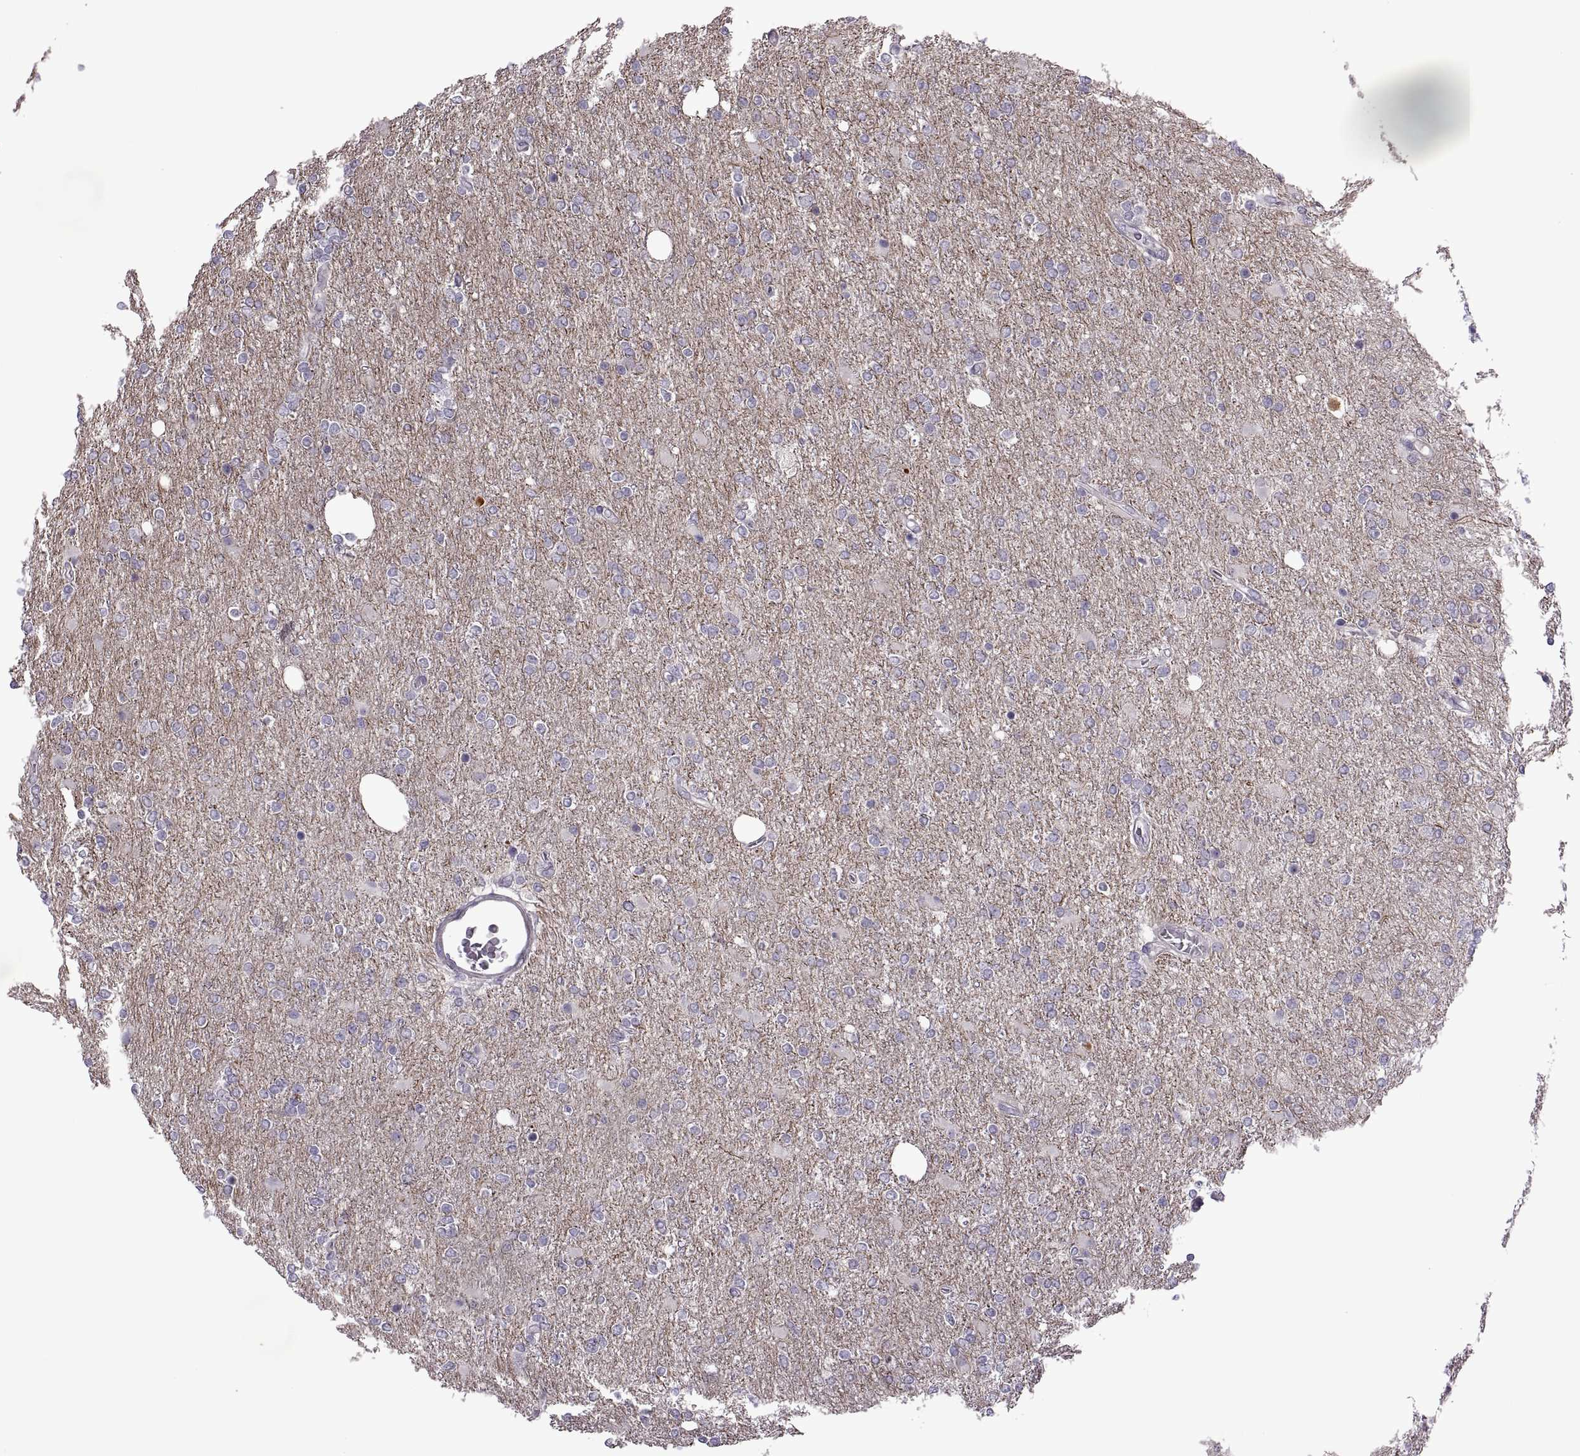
{"staining": {"intensity": "negative", "quantity": "none", "location": "none"}, "tissue": "glioma", "cell_type": "Tumor cells", "image_type": "cancer", "snomed": [{"axis": "morphology", "description": "Glioma, malignant, High grade"}, {"axis": "topography", "description": "Cerebral cortex"}], "caption": "The image displays no staining of tumor cells in malignant glioma (high-grade).", "gene": "RIPK4", "patient": {"sex": "male", "age": 70}}